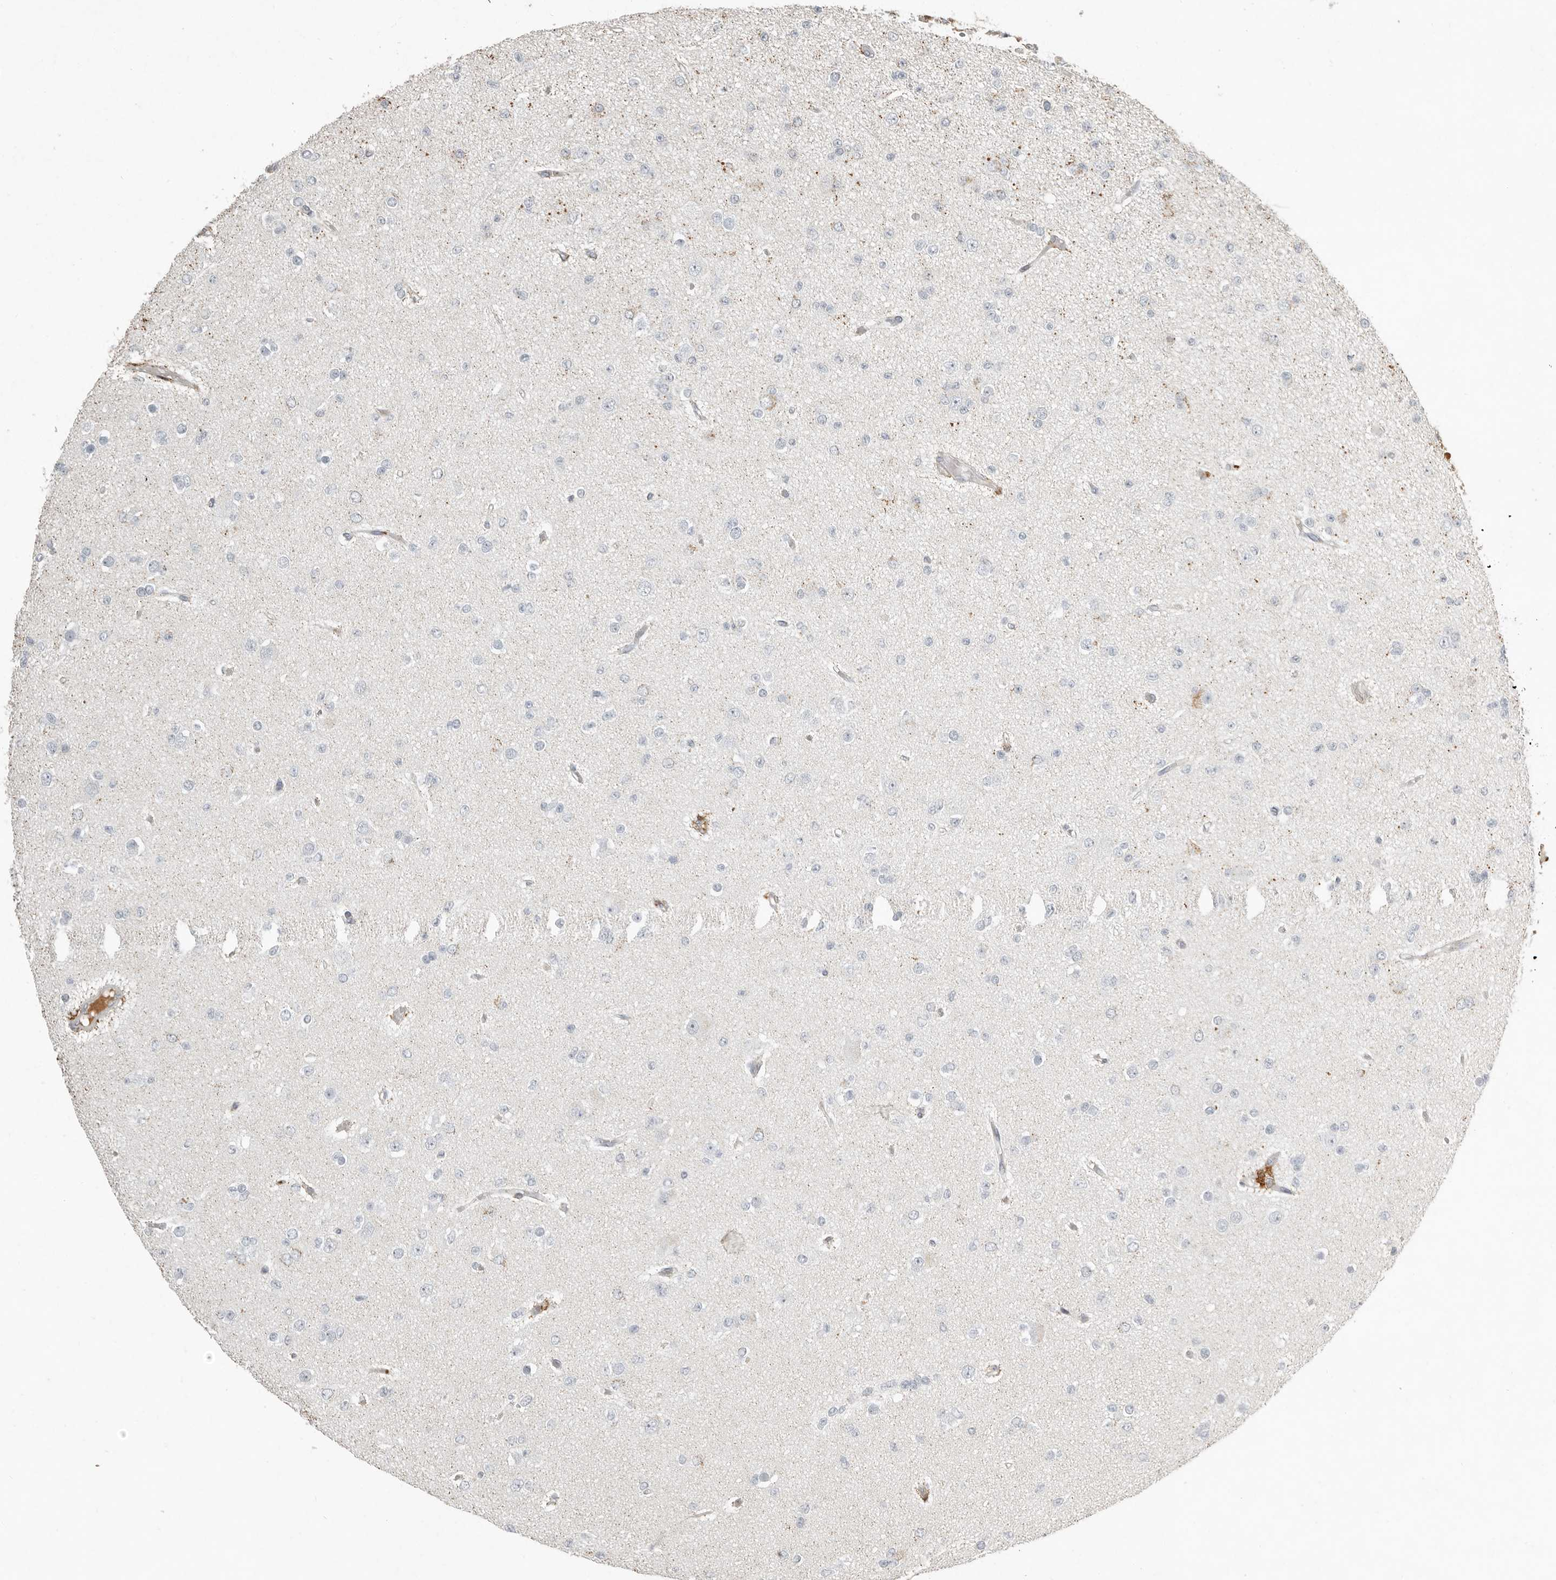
{"staining": {"intensity": "negative", "quantity": "none", "location": "none"}, "tissue": "glioma", "cell_type": "Tumor cells", "image_type": "cancer", "snomed": [{"axis": "morphology", "description": "Glioma, malignant, Low grade"}, {"axis": "topography", "description": "Brain"}], "caption": "The IHC micrograph has no significant staining in tumor cells of glioma tissue.", "gene": "KLHL38", "patient": {"sex": "female", "age": 22}}